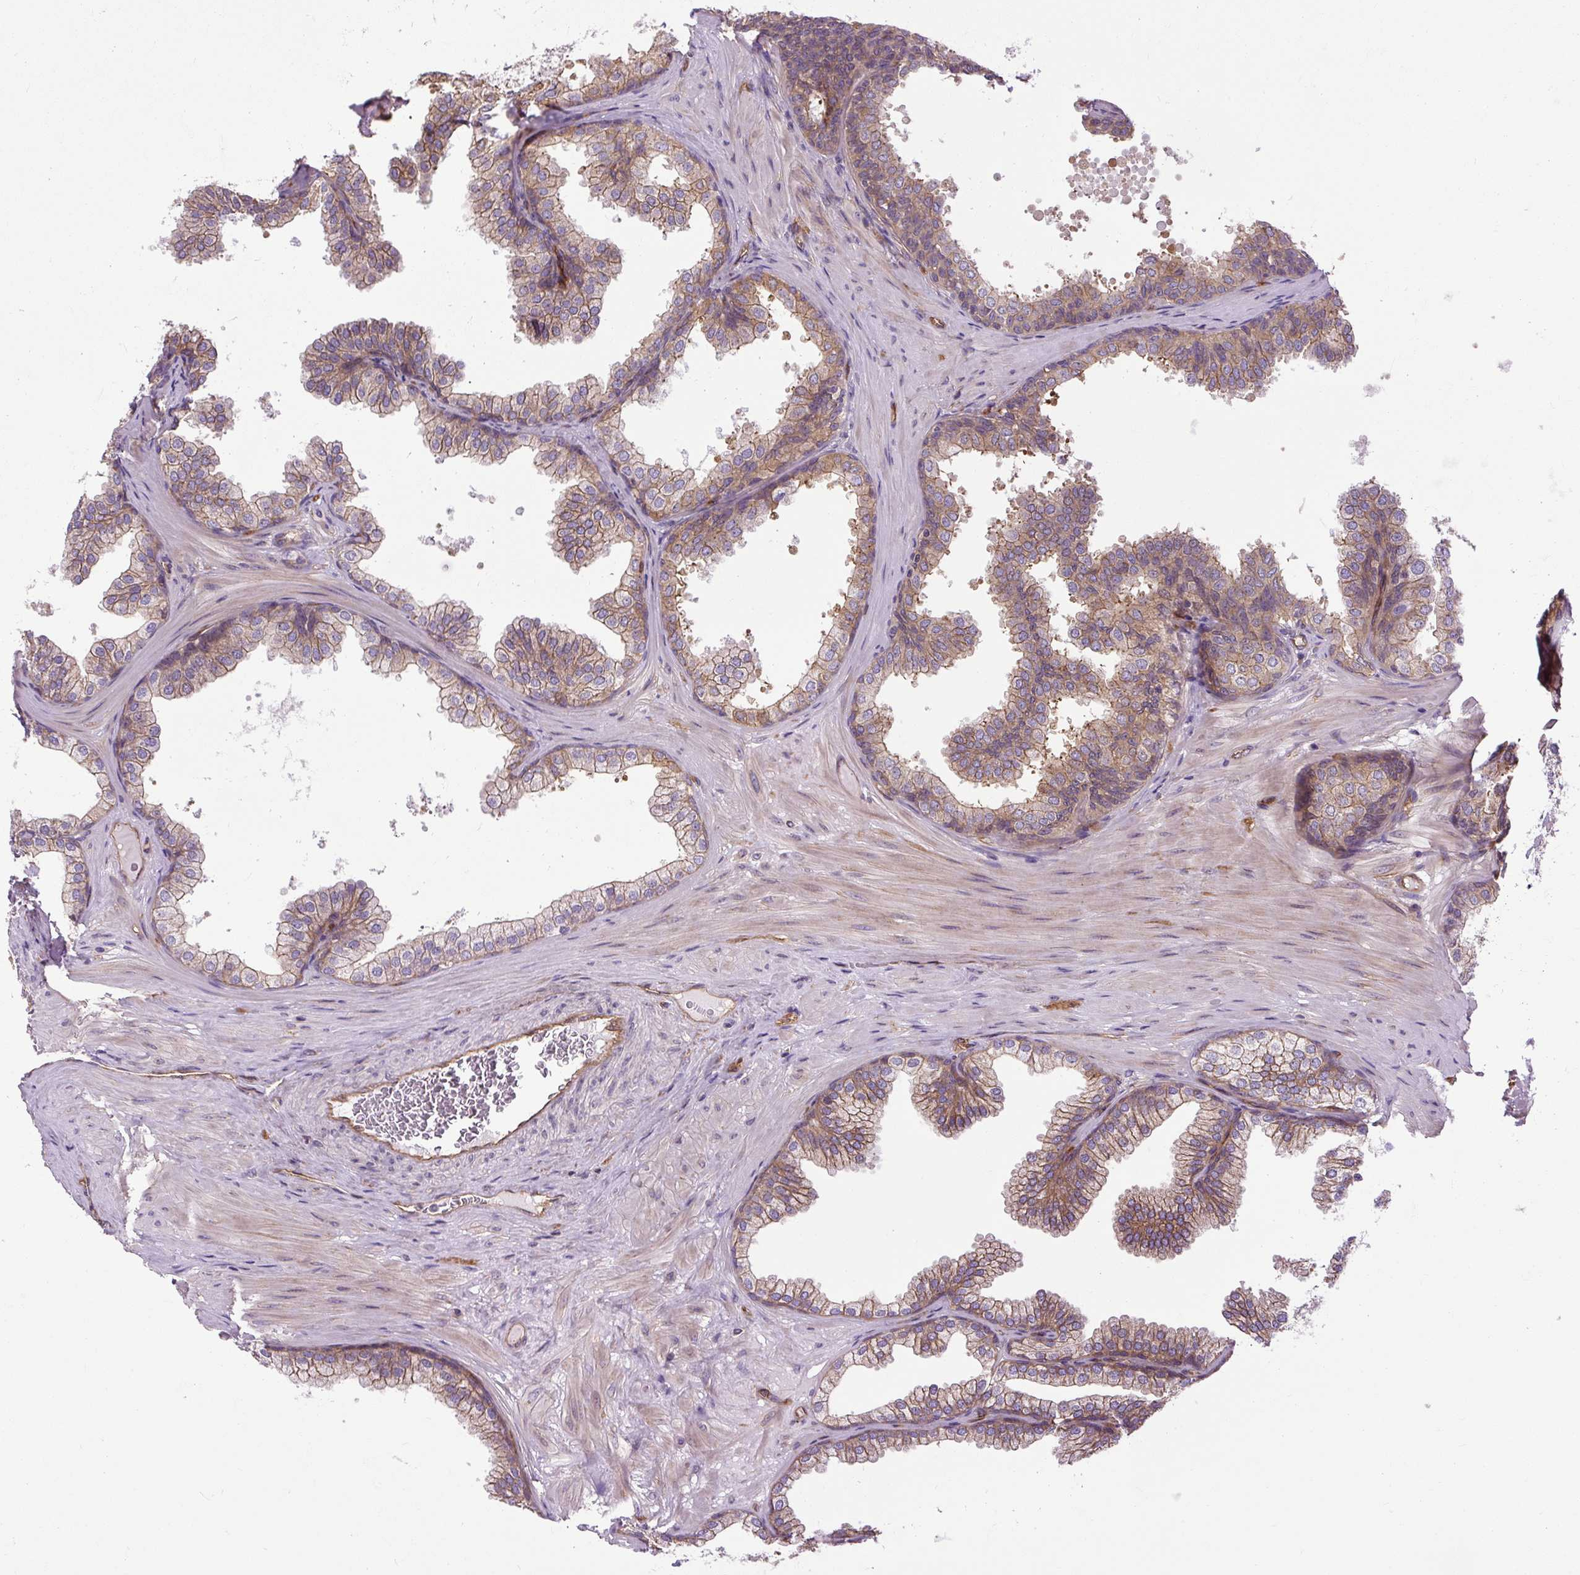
{"staining": {"intensity": "moderate", "quantity": ">75%", "location": "cytoplasmic/membranous"}, "tissue": "prostate", "cell_type": "Glandular cells", "image_type": "normal", "snomed": [{"axis": "morphology", "description": "Normal tissue, NOS"}, {"axis": "topography", "description": "Prostate"}], "caption": "Immunohistochemistry (IHC) staining of benign prostate, which displays medium levels of moderate cytoplasmic/membranous positivity in about >75% of glandular cells indicating moderate cytoplasmic/membranous protein positivity. The staining was performed using DAB (brown) for protein detection and nuclei were counterstained in hematoxylin (blue).", "gene": "CCDC93", "patient": {"sex": "male", "age": 37}}